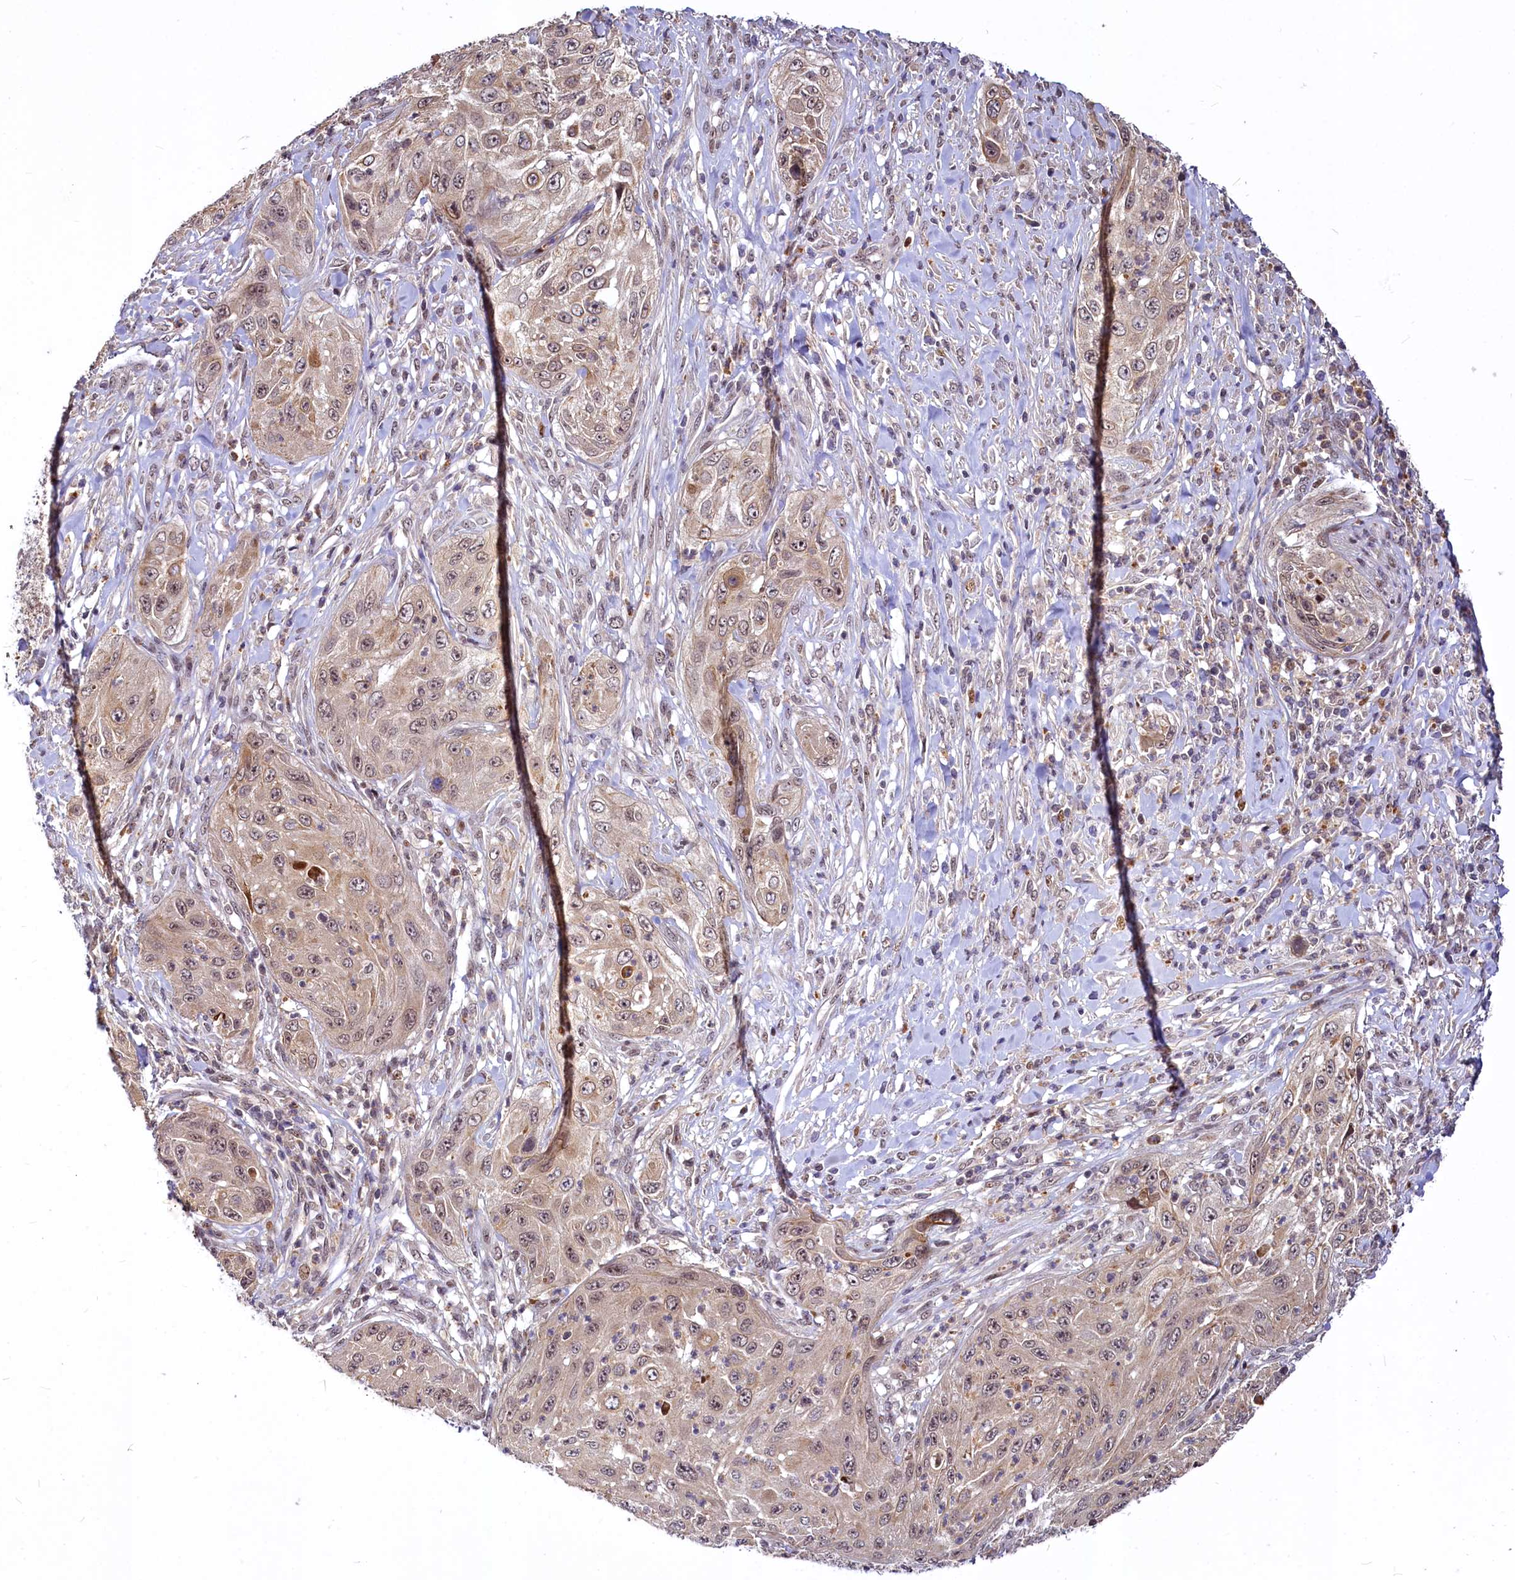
{"staining": {"intensity": "moderate", "quantity": ">75%", "location": "nuclear"}, "tissue": "cervical cancer", "cell_type": "Tumor cells", "image_type": "cancer", "snomed": [{"axis": "morphology", "description": "Squamous cell carcinoma, NOS"}, {"axis": "topography", "description": "Cervix"}], "caption": "This is a micrograph of immunohistochemistry staining of cervical cancer (squamous cell carcinoma), which shows moderate staining in the nuclear of tumor cells.", "gene": "MAML2", "patient": {"sex": "female", "age": 42}}